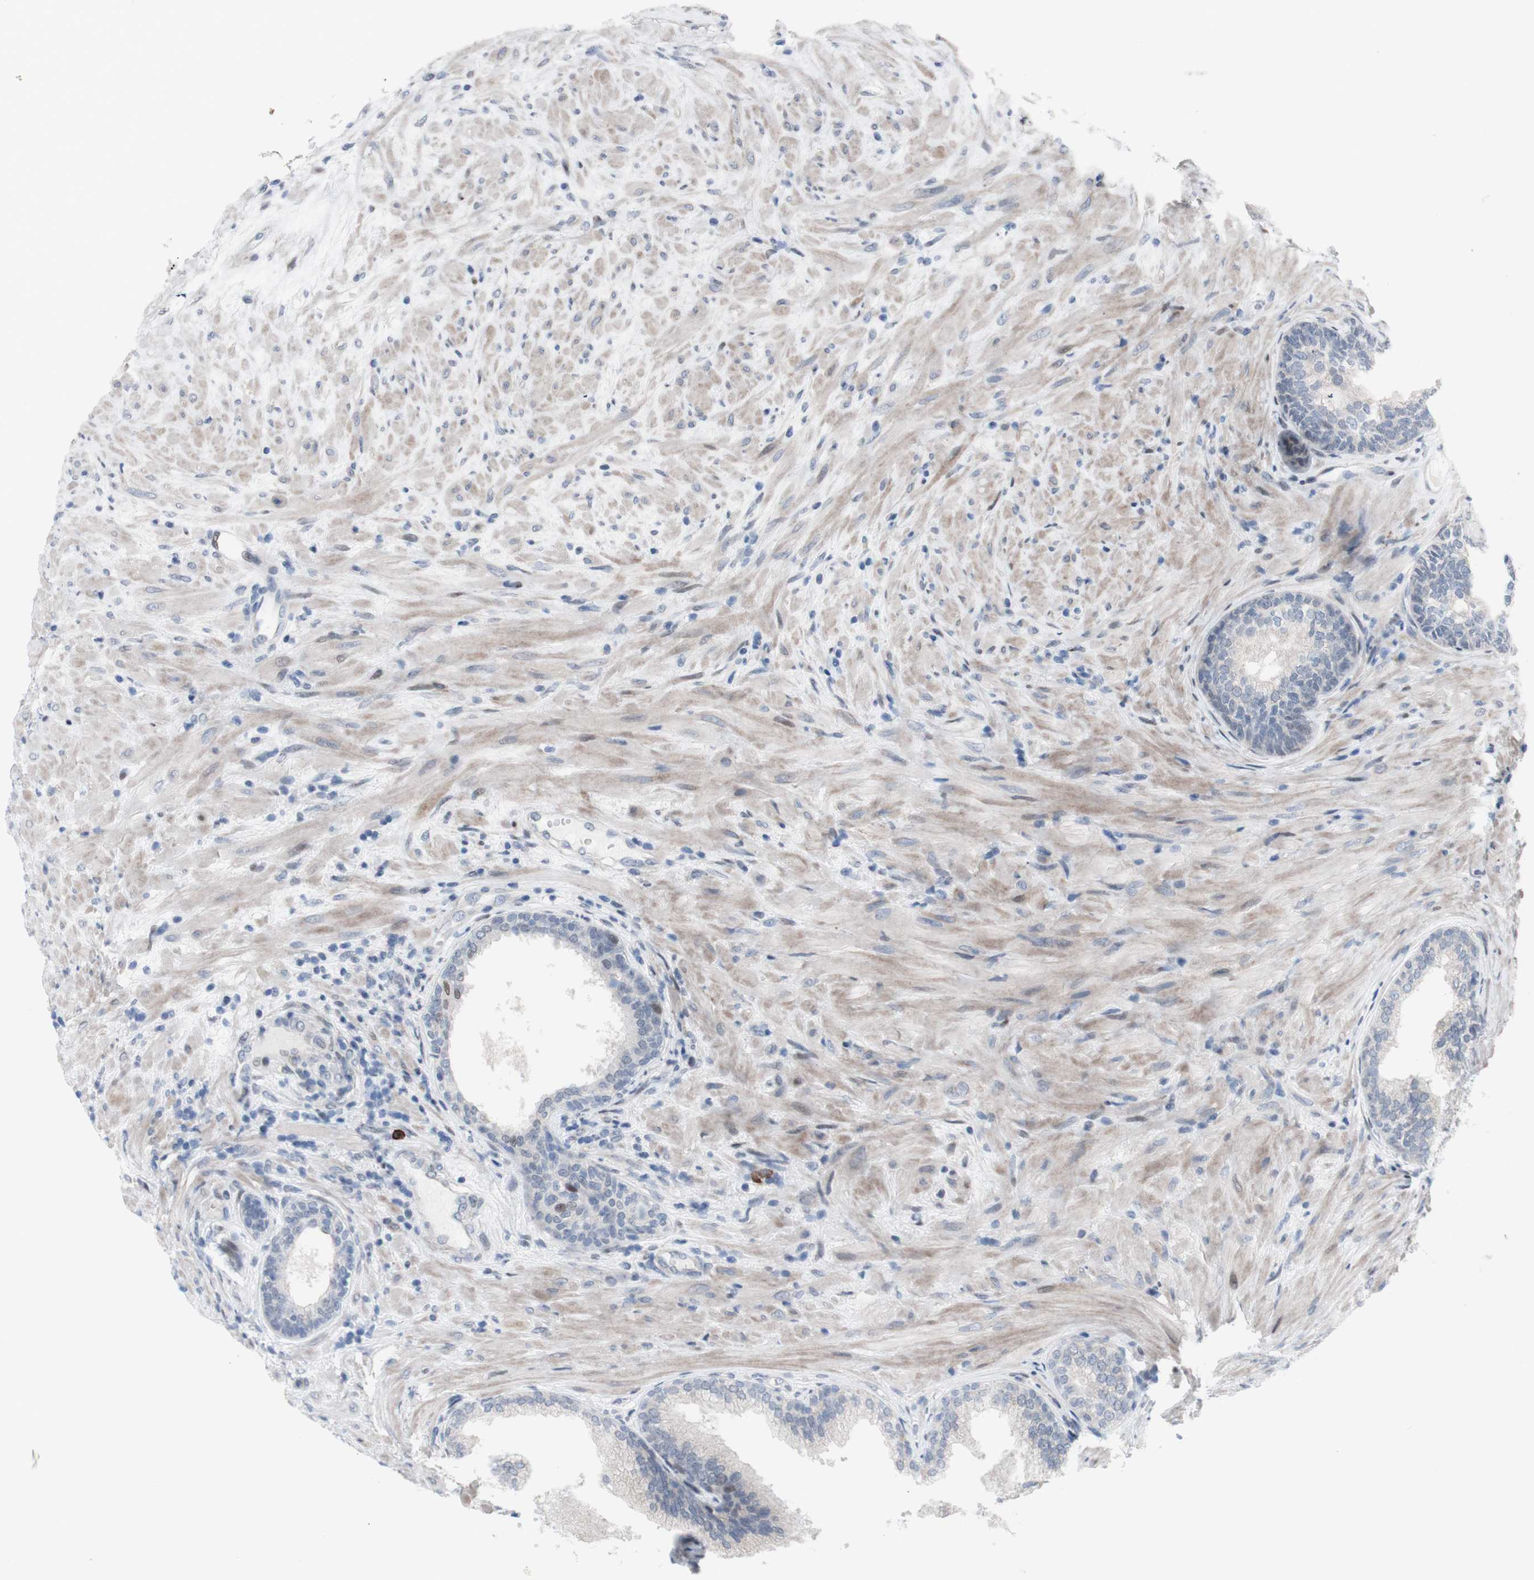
{"staining": {"intensity": "negative", "quantity": "none", "location": "none"}, "tissue": "prostate", "cell_type": "Glandular cells", "image_type": "normal", "snomed": [{"axis": "morphology", "description": "Normal tissue, NOS"}, {"axis": "topography", "description": "Prostate"}], "caption": "Image shows no significant protein positivity in glandular cells of unremarkable prostate.", "gene": "PHTF2", "patient": {"sex": "male", "age": 76}}